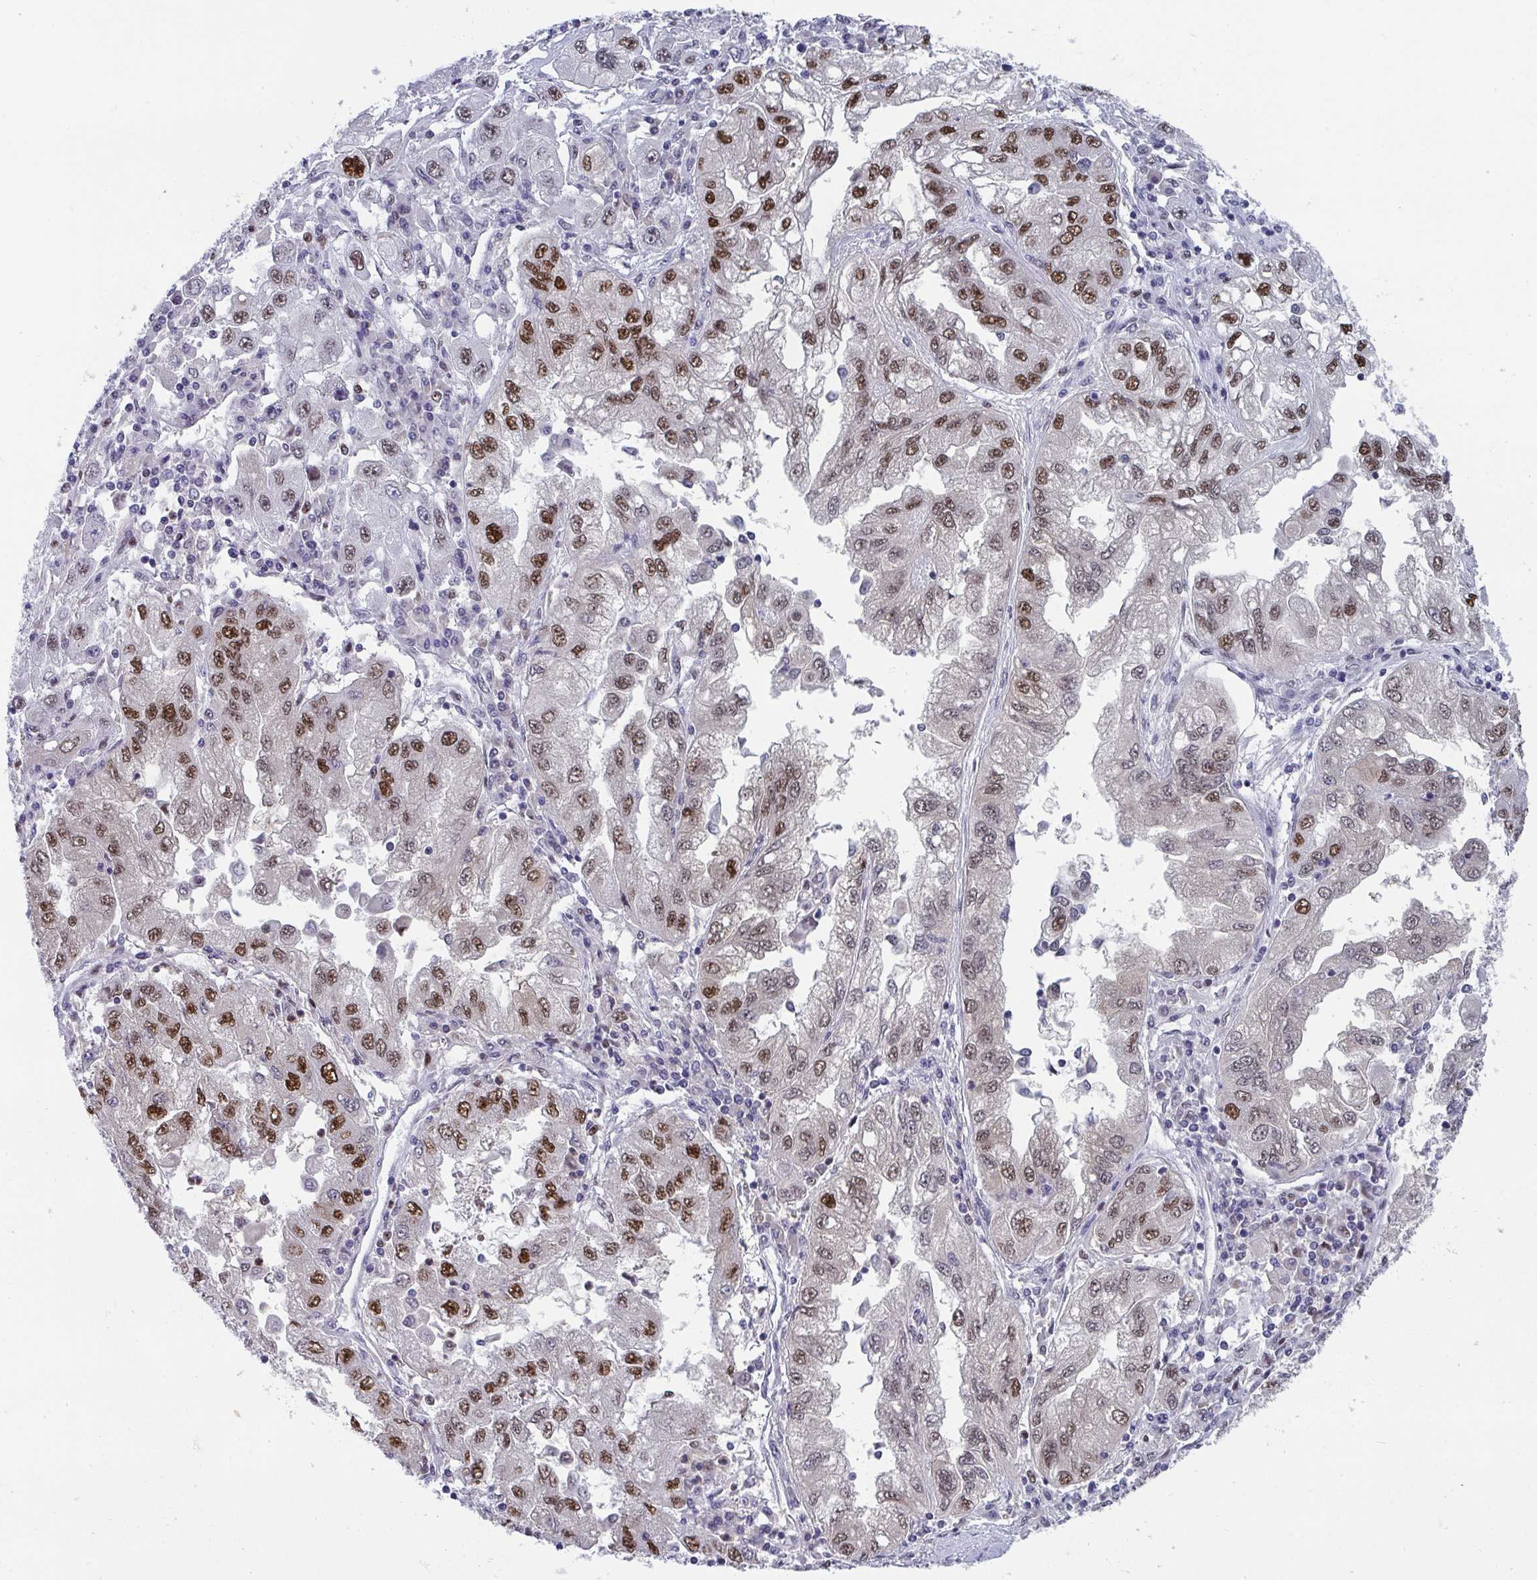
{"staining": {"intensity": "moderate", "quantity": "25%-75%", "location": "nuclear"}, "tissue": "lung cancer", "cell_type": "Tumor cells", "image_type": "cancer", "snomed": [{"axis": "morphology", "description": "Adenocarcinoma, NOS"}, {"axis": "morphology", "description": "Adenocarcinoma primary or metastatic"}, {"axis": "topography", "description": "Lung"}], "caption": "Adenocarcinoma (lung) stained for a protein (brown) exhibits moderate nuclear positive expression in approximately 25%-75% of tumor cells.", "gene": "JDP2", "patient": {"sex": "male", "age": 74}}